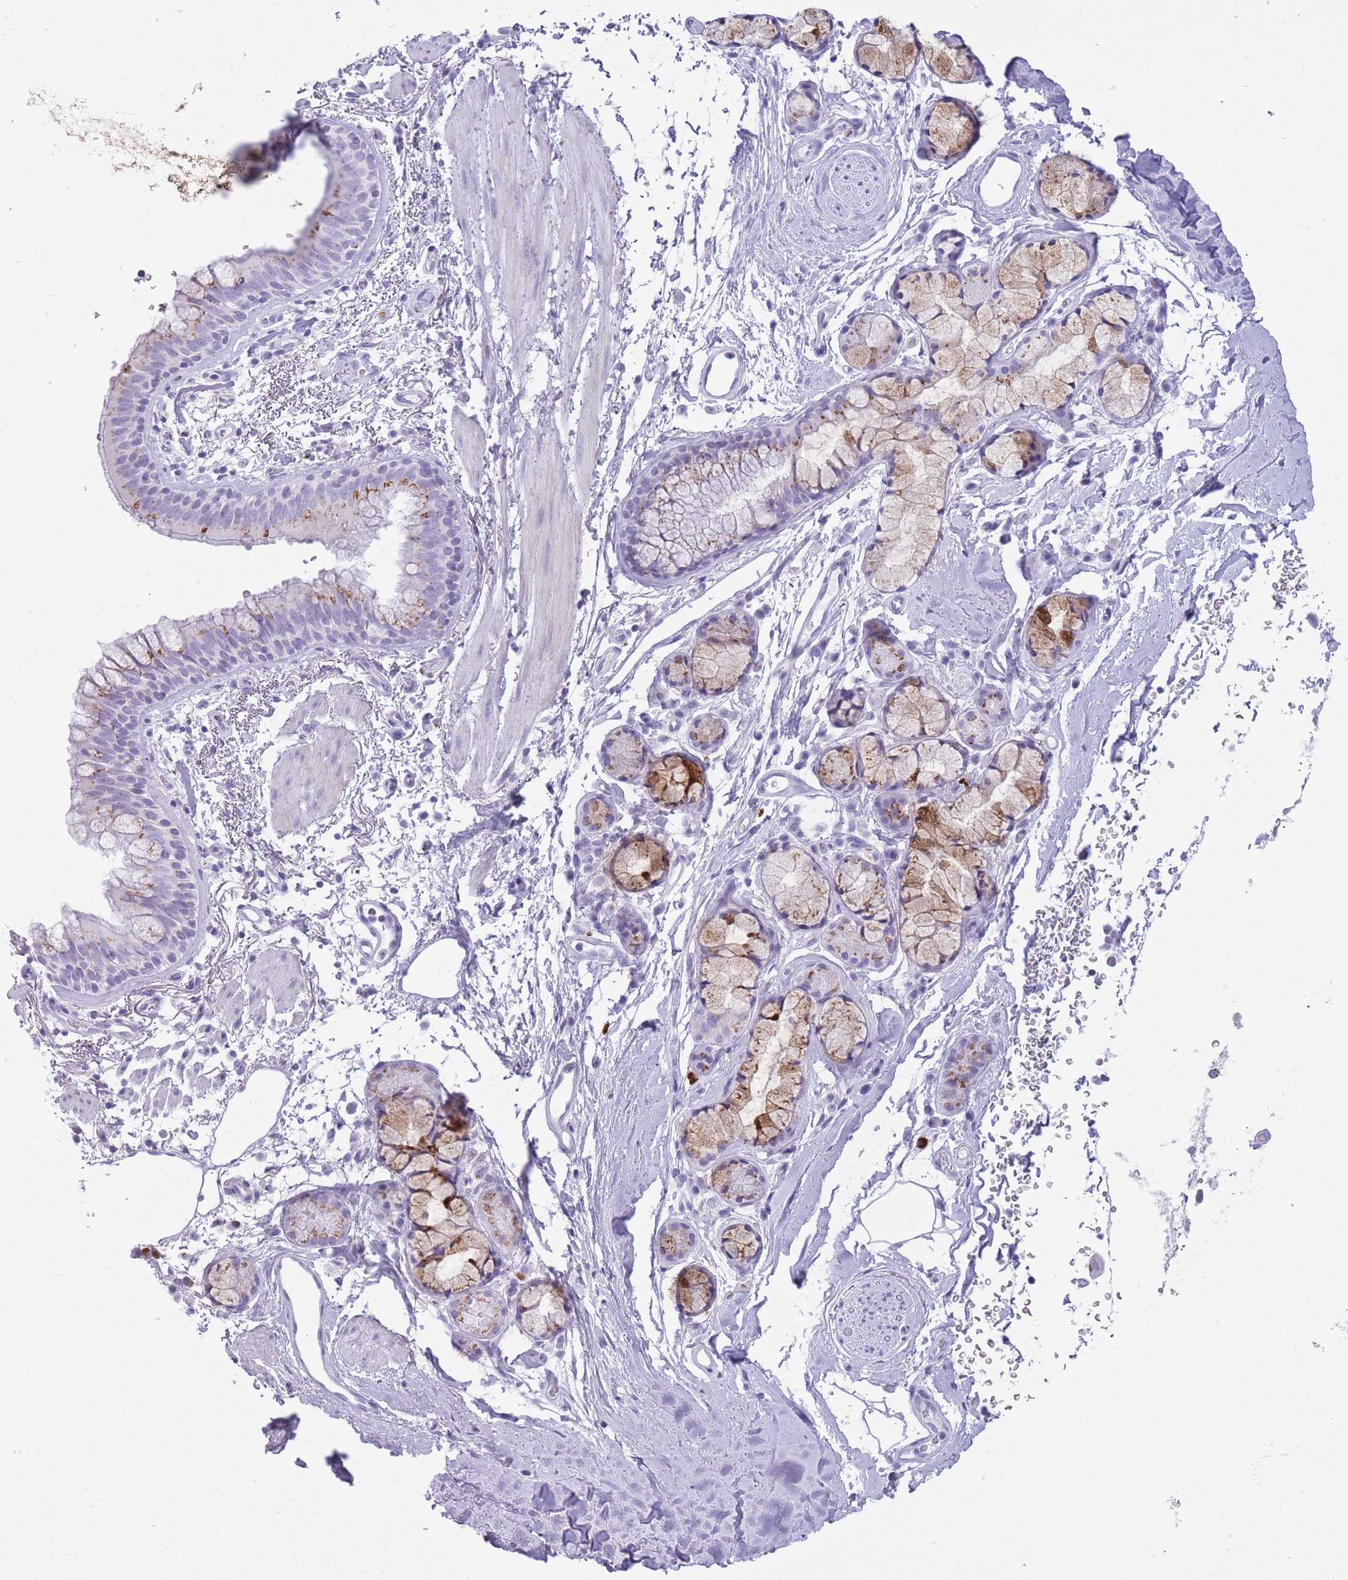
{"staining": {"intensity": "negative", "quantity": "none", "location": "none"}, "tissue": "adipose tissue", "cell_type": "Adipocytes", "image_type": "normal", "snomed": [{"axis": "morphology", "description": "Normal tissue, NOS"}, {"axis": "topography", "description": "Cartilage tissue"}, {"axis": "topography", "description": "Bronchus"}], "caption": "A micrograph of adipose tissue stained for a protein displays no brown staining in adipocytes. The staining was performed using DAB (3,3'-diaminobenzidine) to visualize the protein expression in brown, while the nuclei were stained in blue with hematoxylin (Magnification: 20x).", "gene": "B4GALT2", "patient": {"sex": "female", "age": 72}}